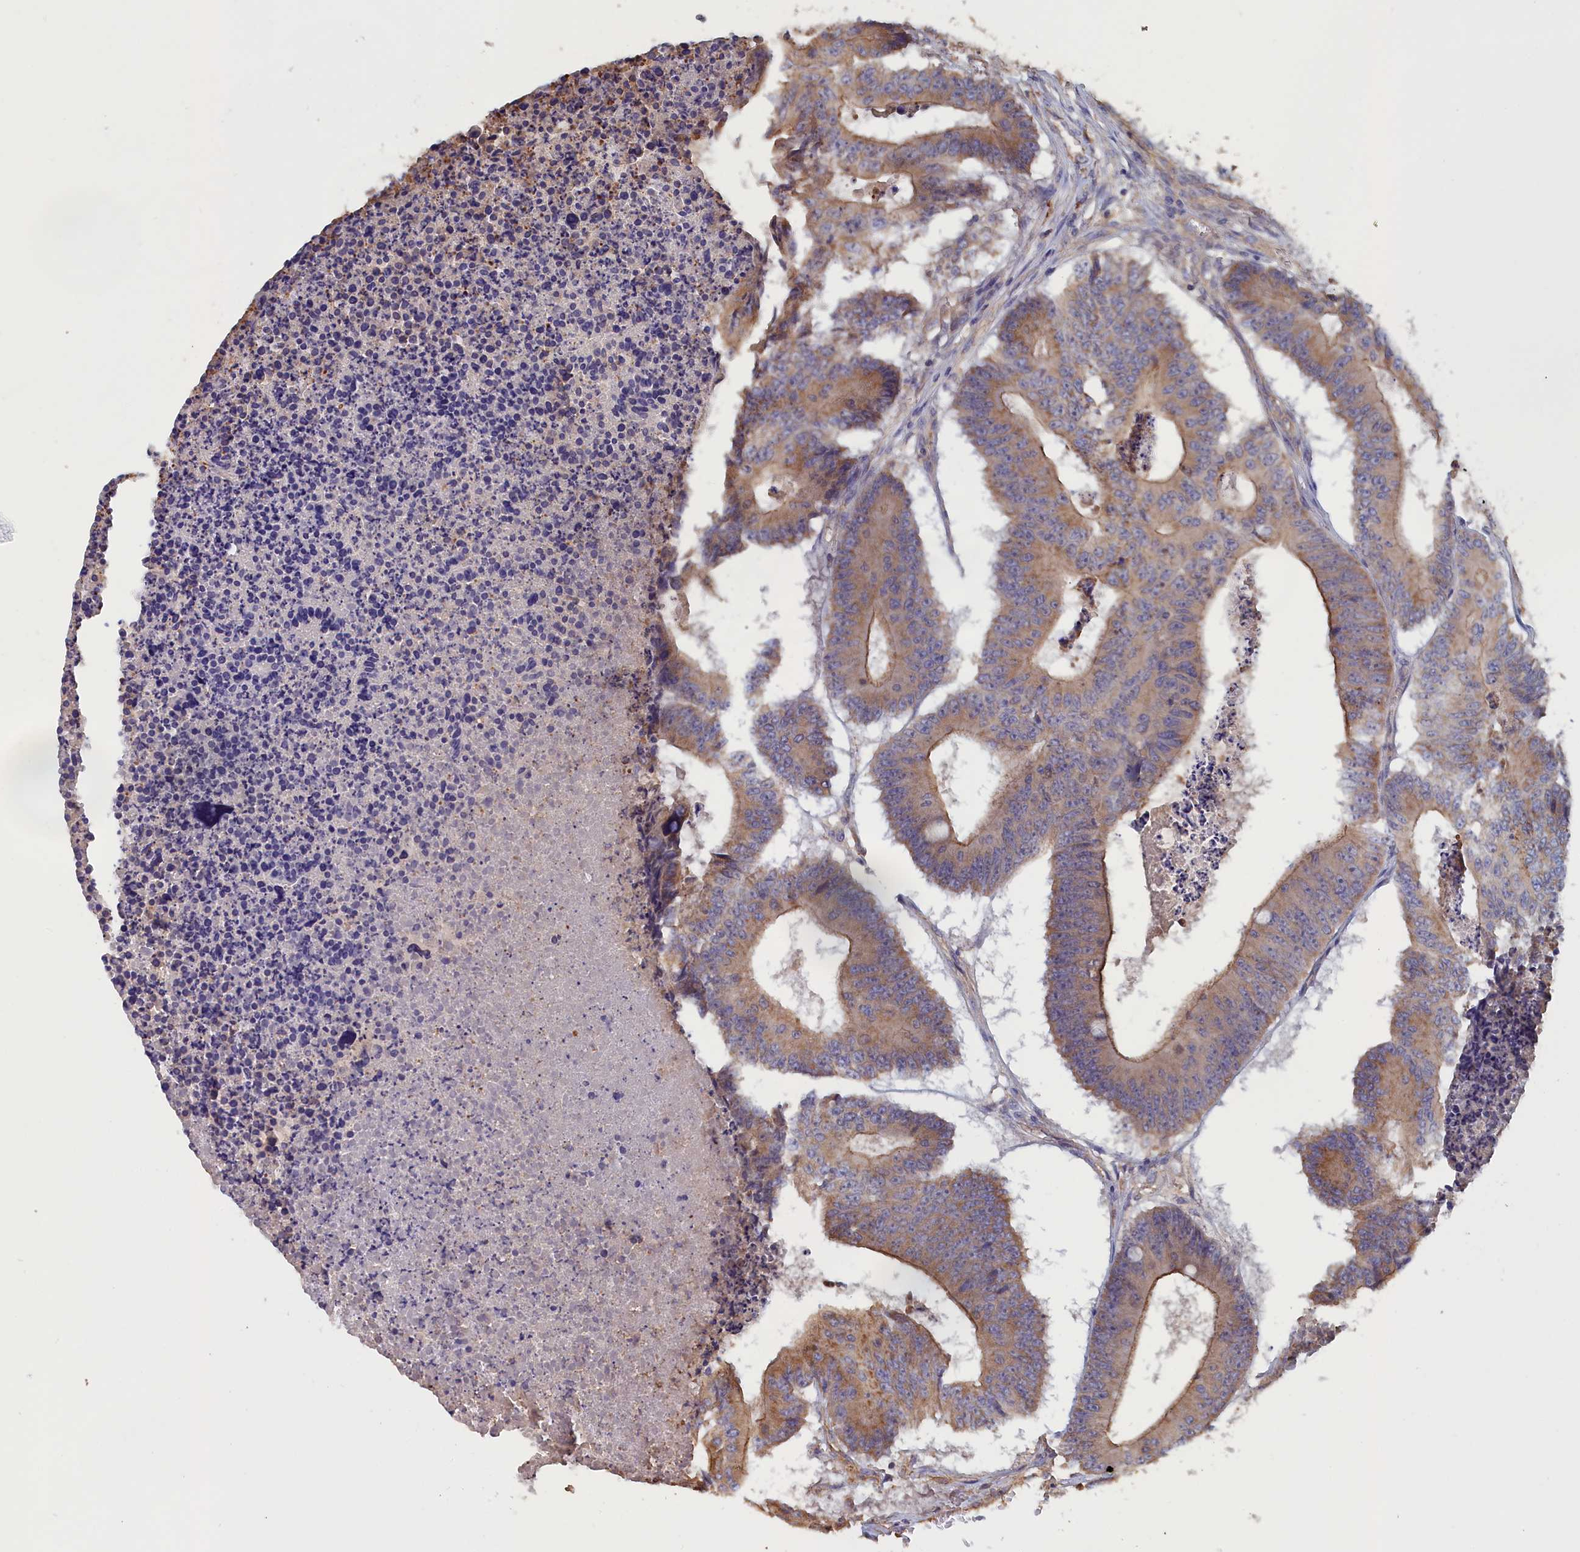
{"staining": {"intensity": "moderate", "quantity": "25%-75%", "location": "cytoplasmic/membranous"}, "tissue": "colorectal cancer", "cell_type": "Tumor cells", "image_type": "cancer", "snomed": [{"axis": "morphology", "description": "Adenocarcinoma, NOS"}, {"axis": "topography", "description": "Colon"}], "caption": "Brown immunohistochemical staining in adenocarcinoma (colorectal) displays moderate cytoplasmic/membranous positivity in approximately 25%-75% of tumor cells.", "gene": "ANKRD2", "patient": {"sex": "male", "age": 87}}